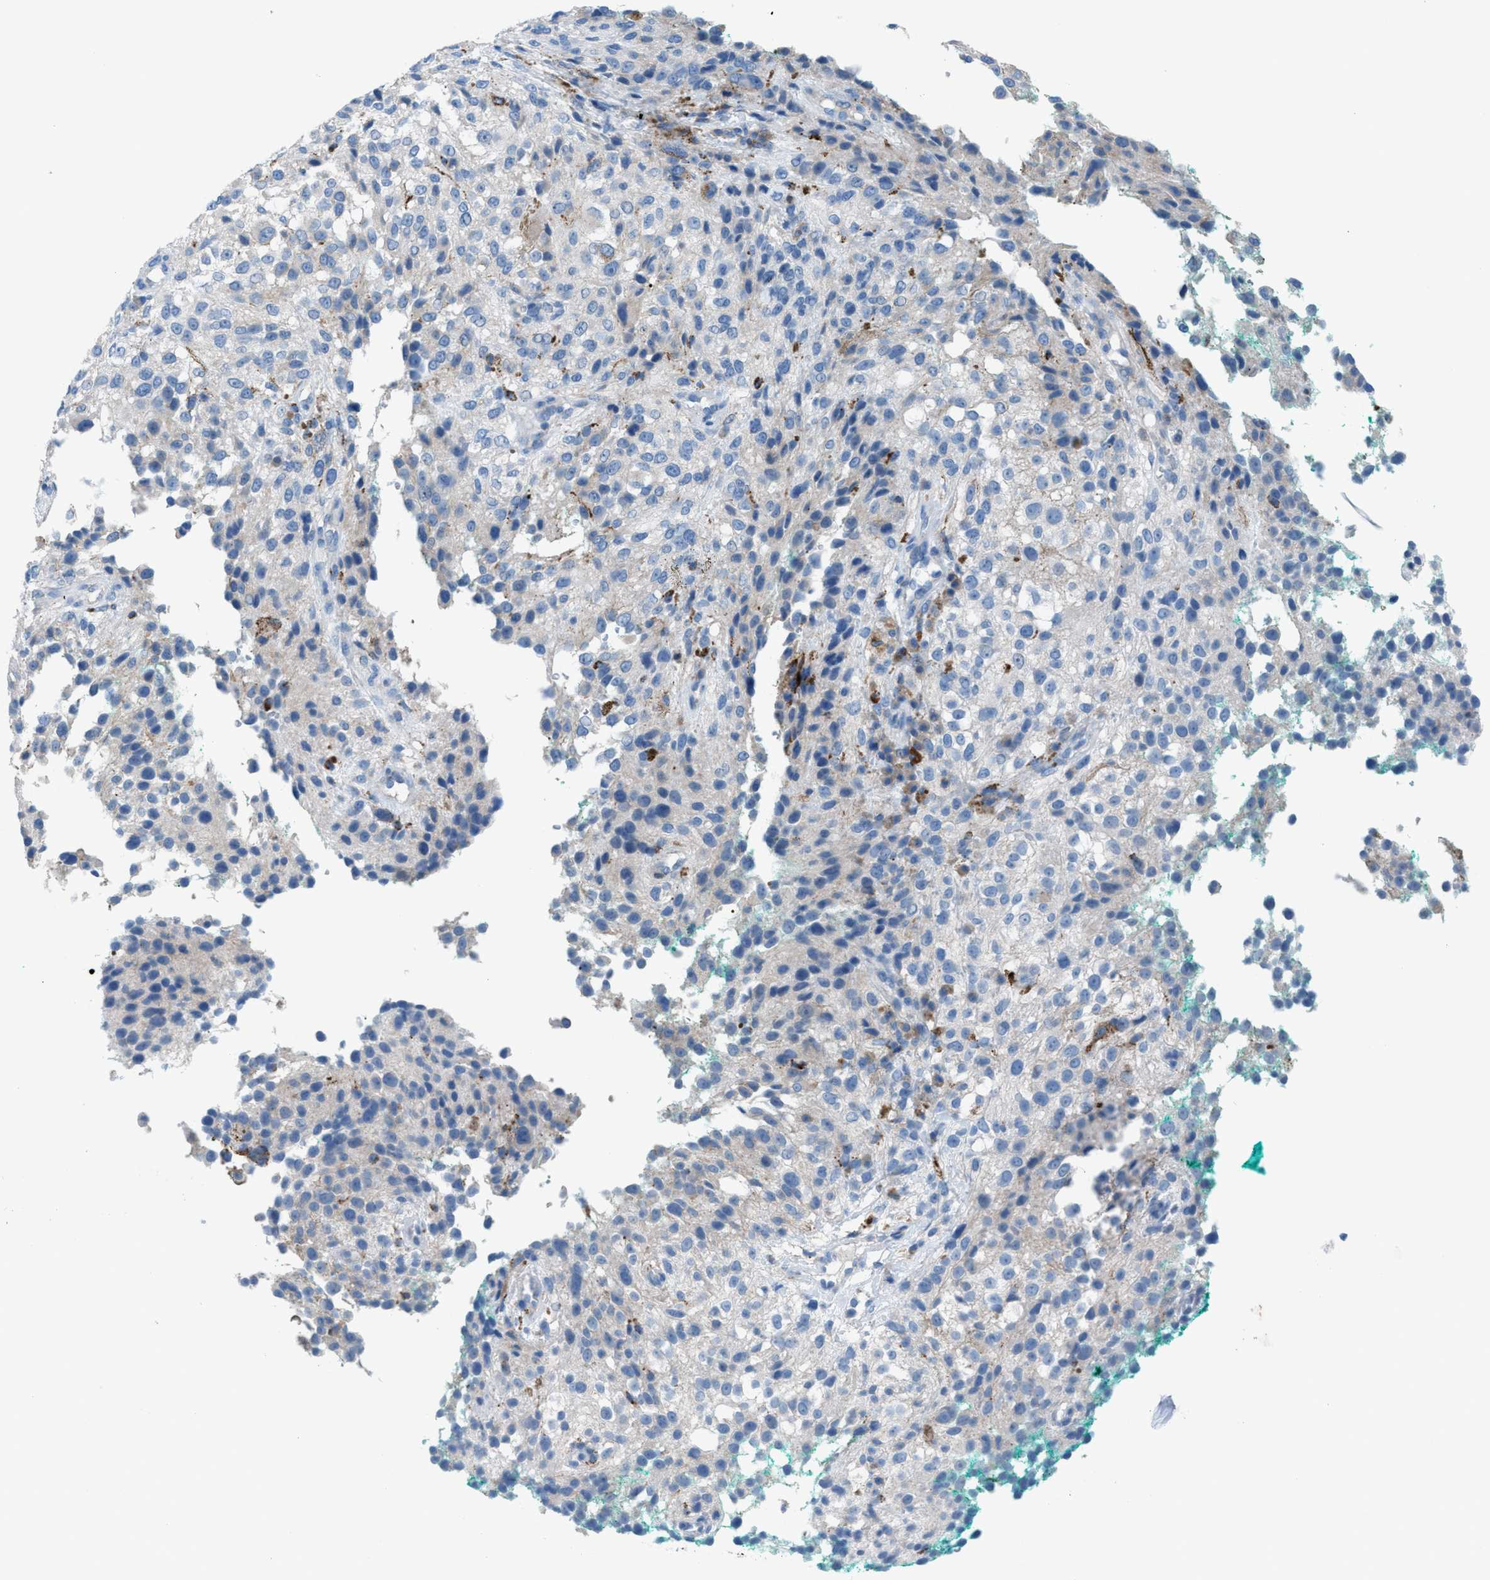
{"staining": {"intensity": "weak", "quantity": "<25%", "location": "cytoplasmic/membranous"}, "tissue": "melanoma", "cell_type": "Tumor cells", "image_type": "cancer", "snomed": [{"axis": "morphology", "description": "Necrosis, NOS"}, {"axis": "morphology", "description": "Malignant melanoma, NOS"}, {"axis": "topography", "description": "Skin"}], "caption": "The histopathology image displays no significant expression in tumor cells of malignant melanoma.", "gene": "CD1B", "patient": {"sex": "female", "age": 87}}